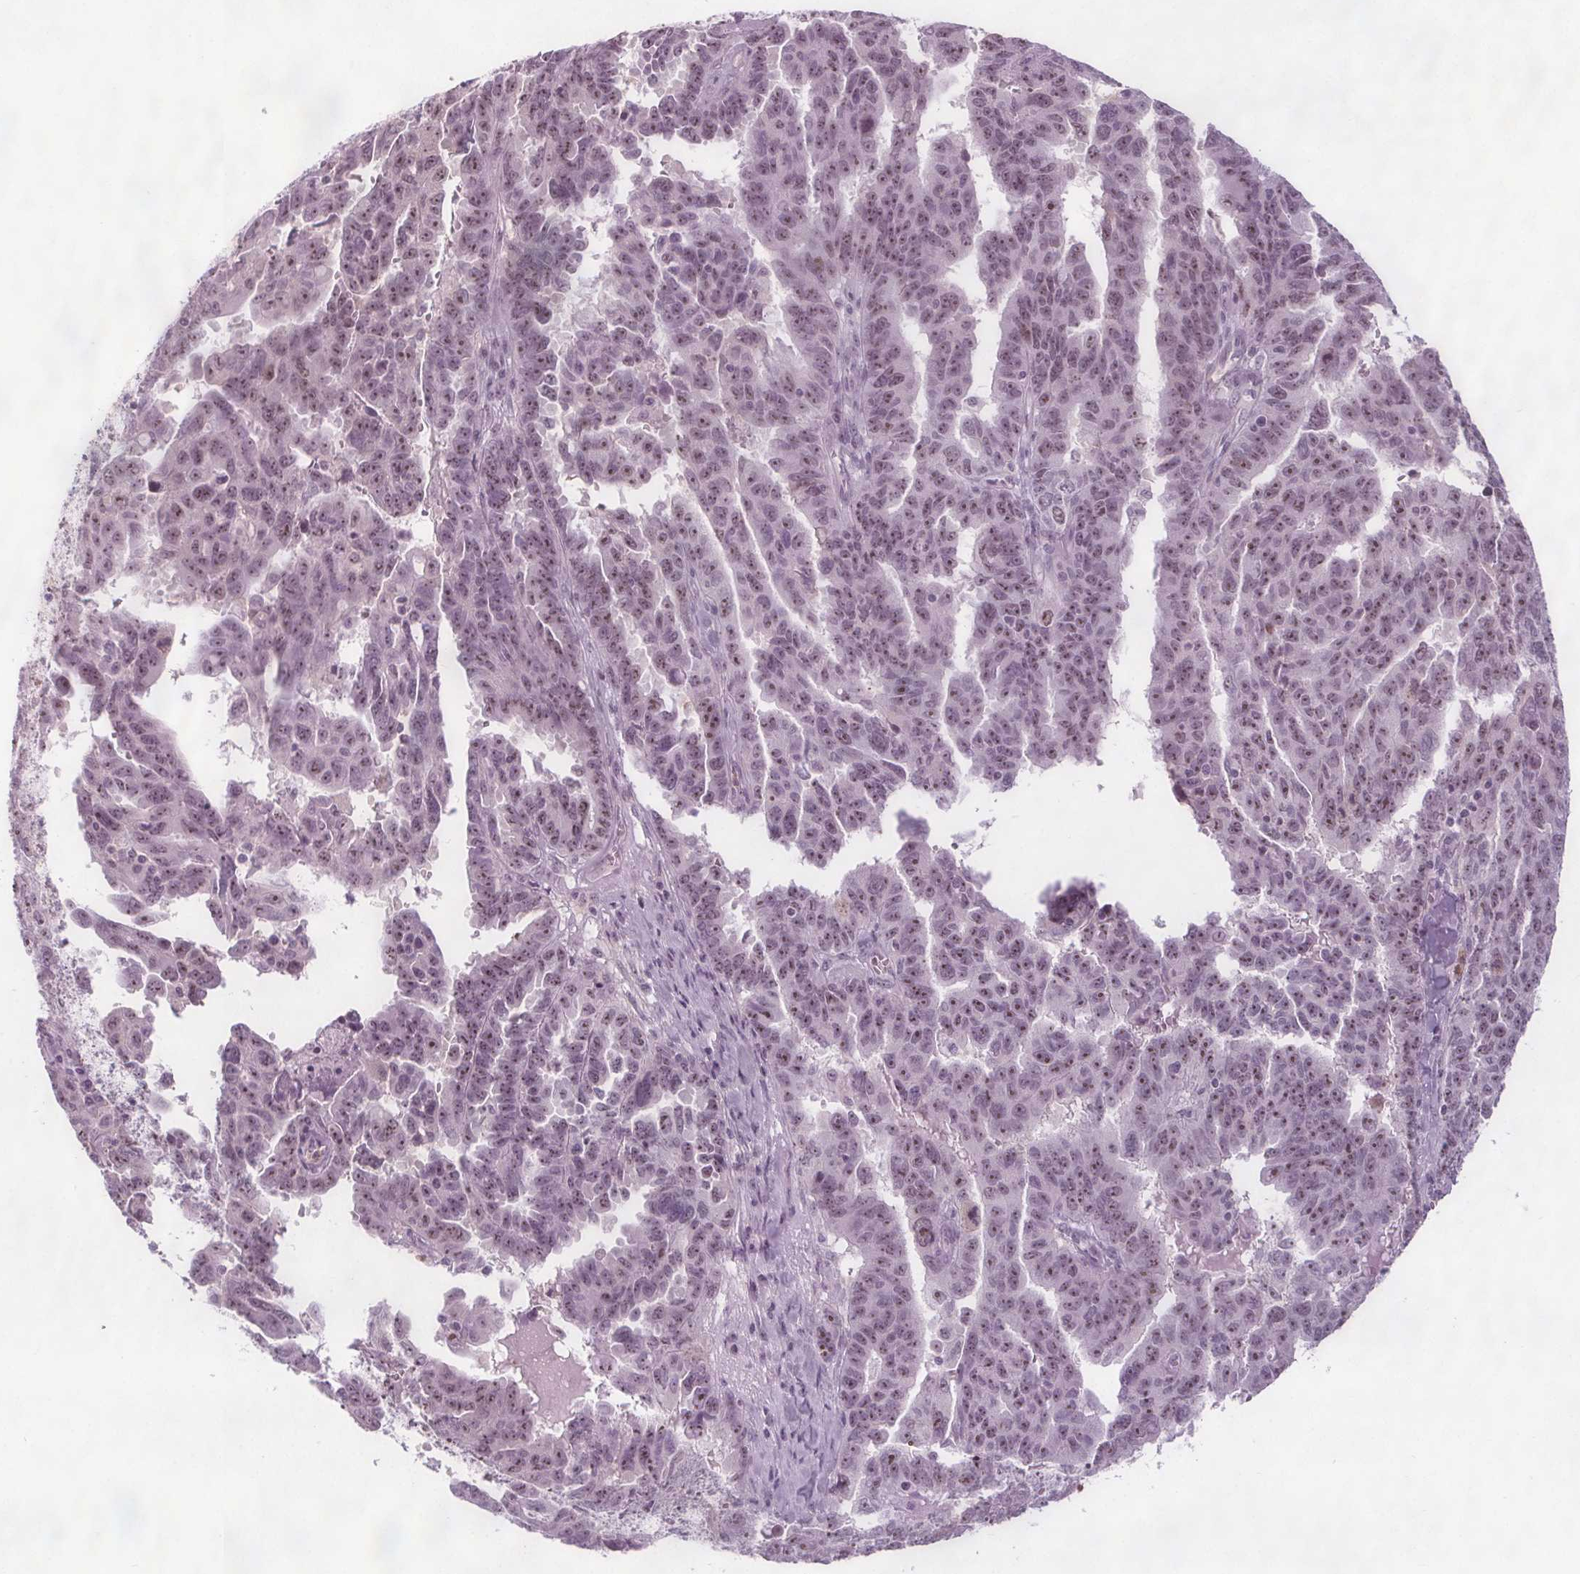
{"staining": {"intensity": "moderate", "quantity": "25%-75%", "location": "nuclear"}, "tissue": "ovarian cancer", "cell_type": "Tumor cells", "image_type": "cancer", "snomed": [{"axis": "morphology", "description": "Adenocarcinoma, NOS"}, {"axis": "morphology", "description": "Carcinoma, endometroid"}, {"axis": "topography", "description": "Ovary"}], "caption": "IHC (DAB) staining of human ovarian cancer demonstrates moderate nuclear protein positivity in about 25%-75% of tumor cells.", "gene": "NOLC1", "patient": {"sex": "female", "age": 72}}